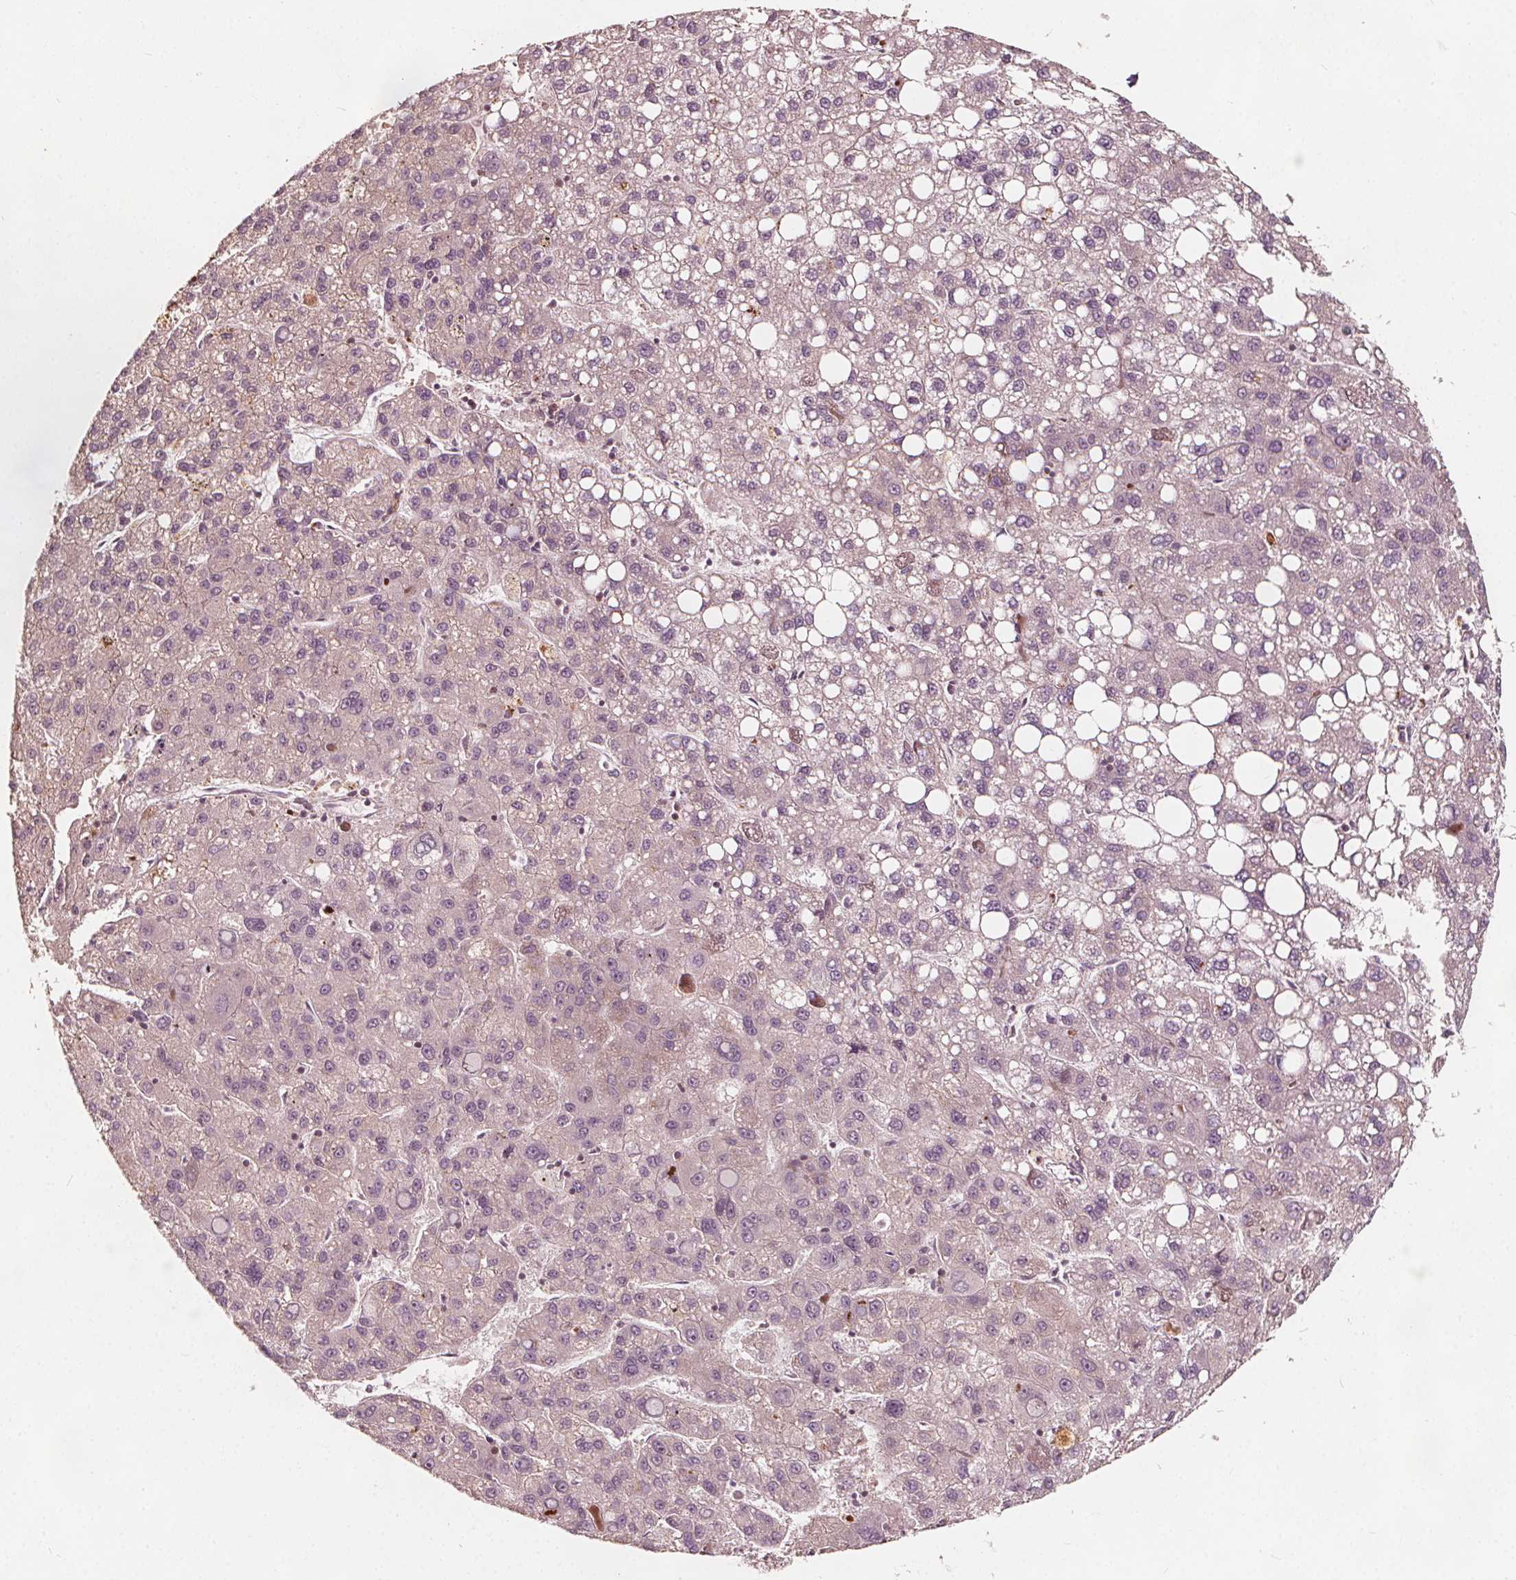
{"staining": {"intensity": "negative", "quantity": "none", "location": "none"}, "tissue": "liver cancer", "cell_type": "Tumor cells", "image_type": "cancer", "snomed": [{"axis": "morphology", "description": "Carcinoma, Hepatocellular, NOS"}, {"axis": "topography", "description": "Liver"}], "caption": "Tumor cells are negative for protein expression in human liver cancer.", "gene": "AIP", "patient": {"sex": "female", "age": 82}}